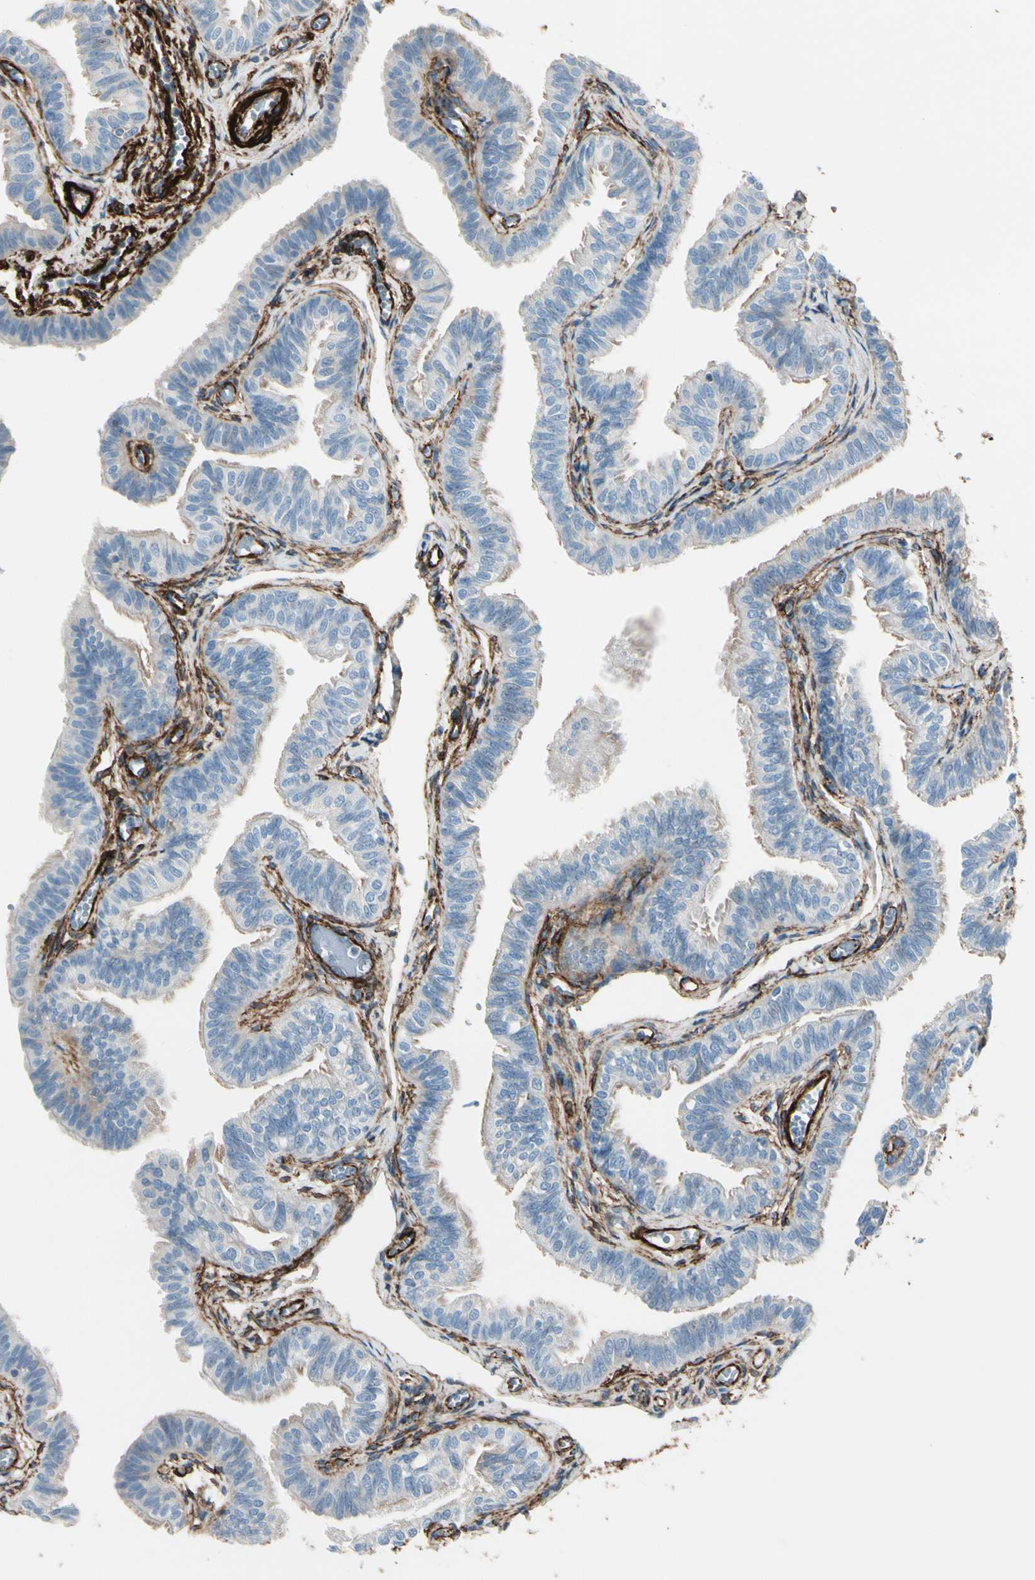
{"staining": {"intensity": "weak", "quantity": "<25%", "location": "cytoplasmic/membranous"}, "tissue": "fallopian tube", "cell_type": "Glandular cells", "image_type": "normal", "snomed": [{"axis": "morphology", "description": "Normal tissue, NOS"}, {"axis": "morphology", "description": "Dermoid, NOS"}, {"axis": "topography", "description": "Fallopian tube"}], "caption": "Protein analysis of benign fallopian tube displays no significant positivity in glandular cells. Brightfield microscopy of immunohistochemistry stained with DAB (3,3'-diaminobenzidine) (brown) and hematoxylin (blue), captured at high magnification.", "gene": "CALD1", "patient": {"sex": "female", "age": 33}}